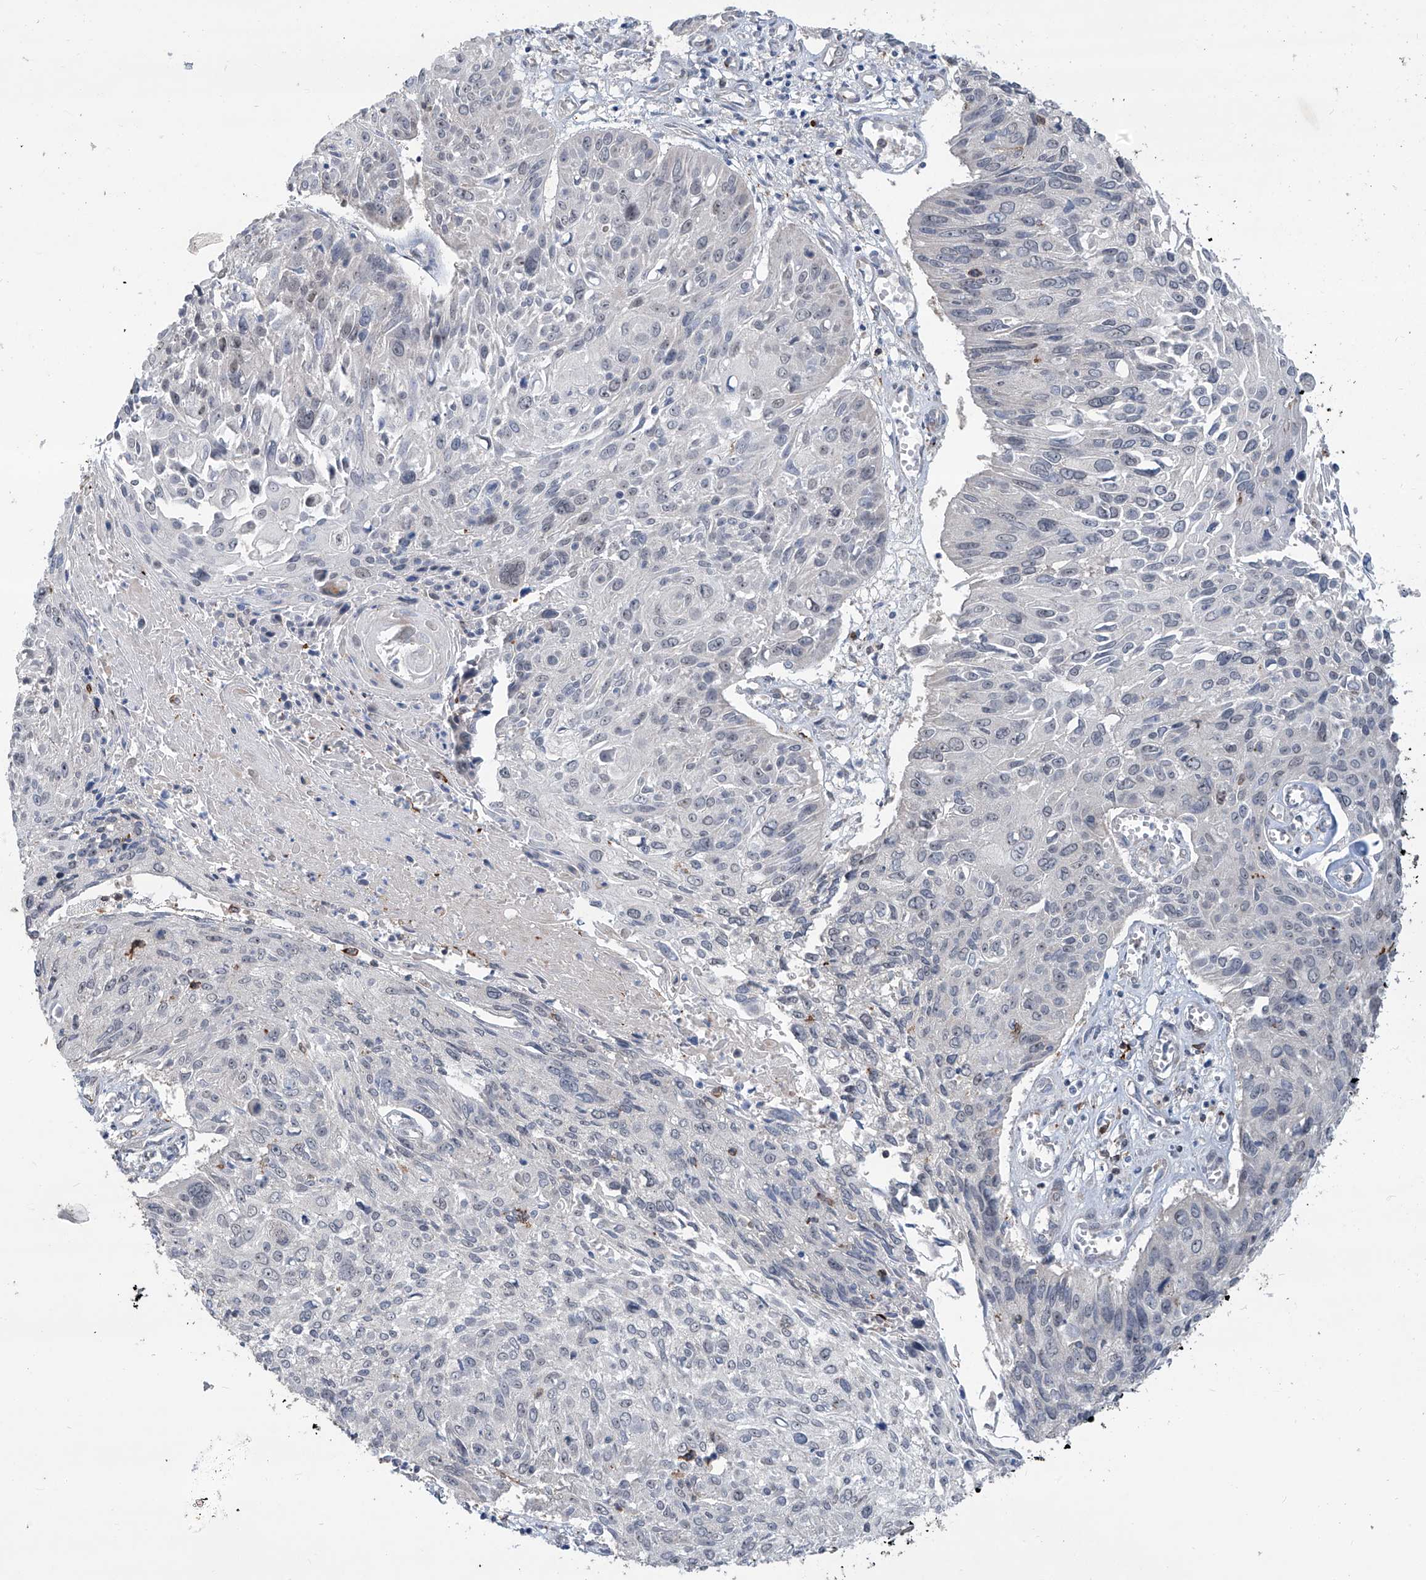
{"staining": {"intensity": "negative", "quantity": "none", "location": "none"}, "tissue": "cervical cancer", "cell_type": "Tumor cells", "image_type": "cancer", "snomed": [{"axis": "morphology", "description": "Squamous cell carcinoma, NOS"}, {"axis": "topography", "description": "Cervix"}], "caption": "IHC of human cervical squamous cell carcinoma displays no staining in tumor cells.", "gene": "ZBTB48", "patient": {"sex": "female", "age": 51}}